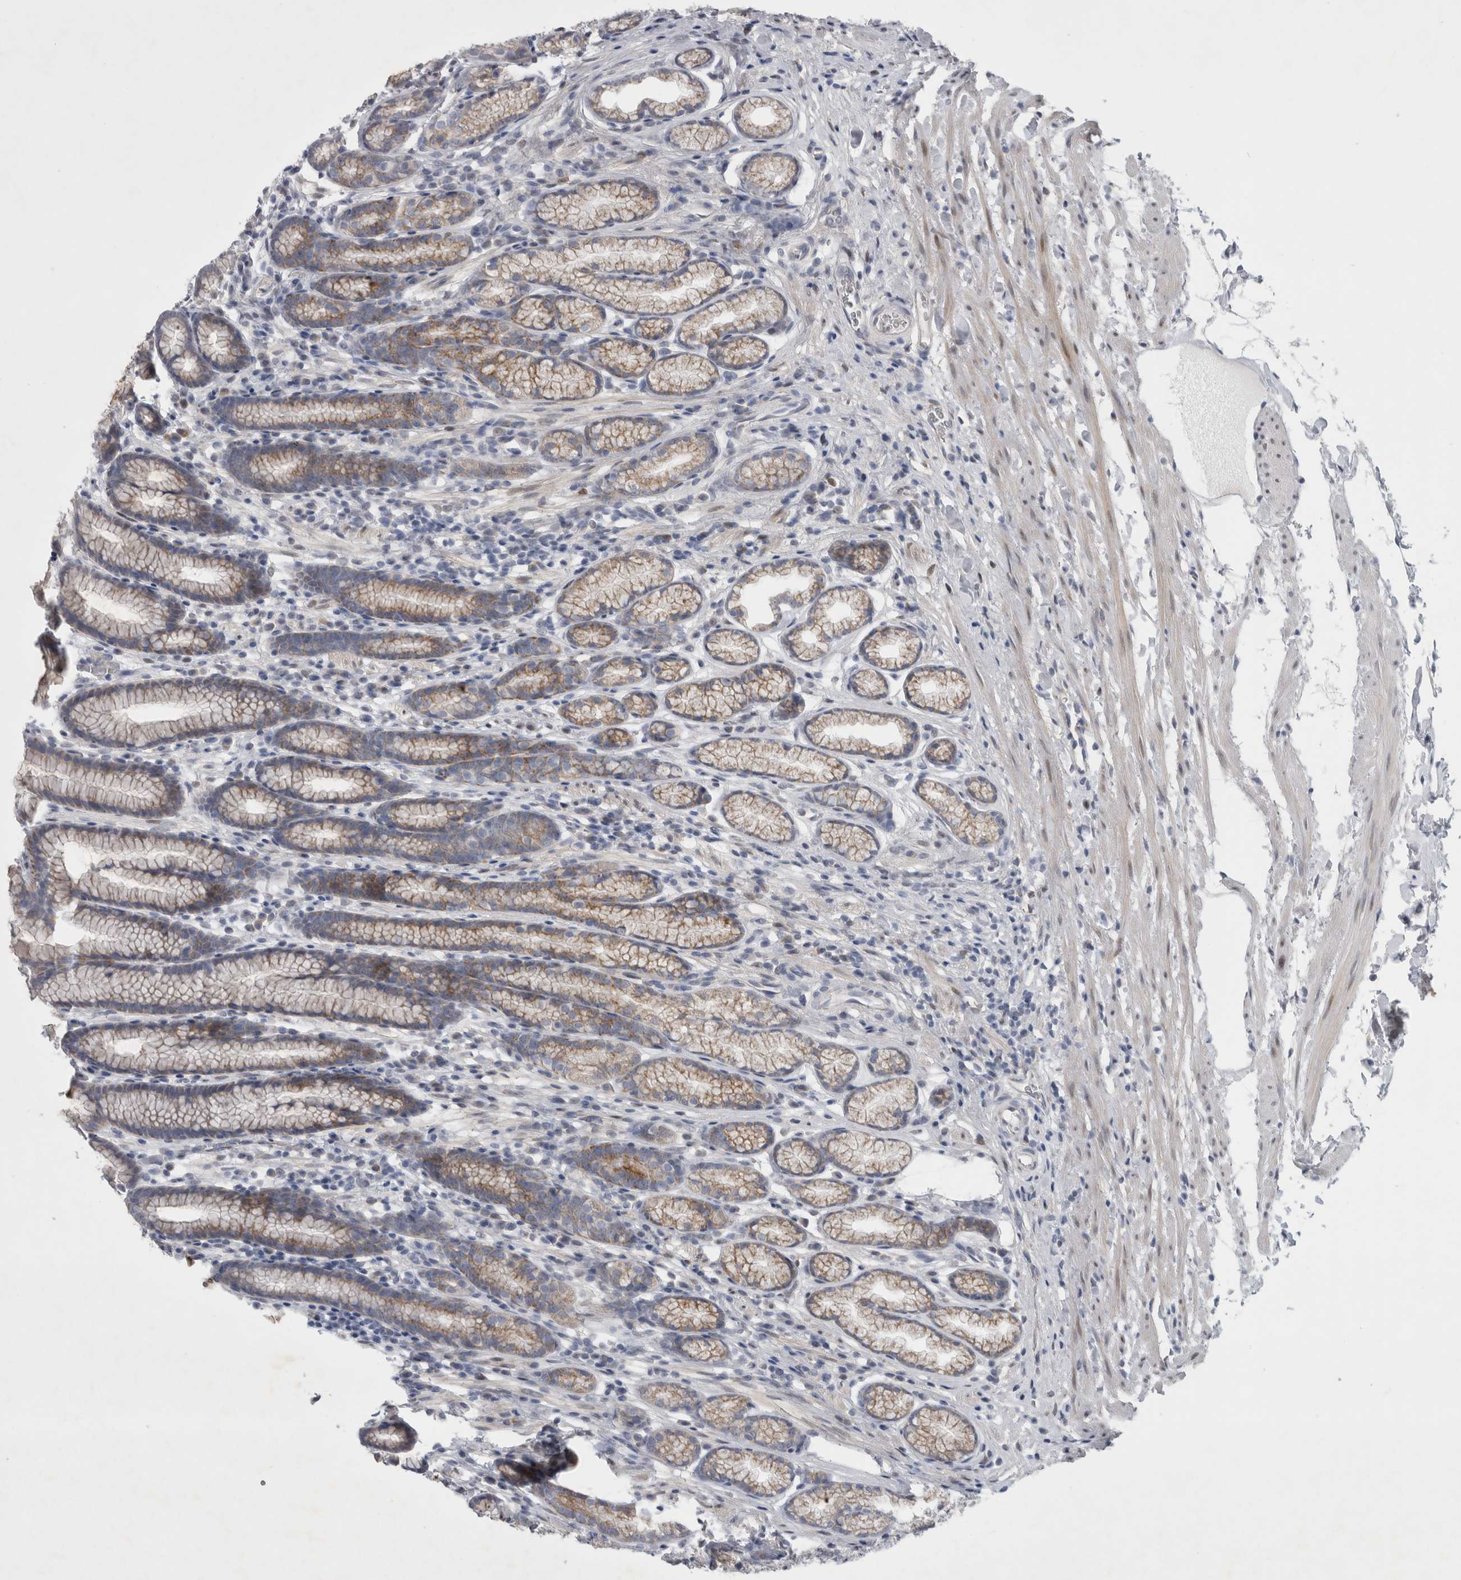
{"staining": {"intensity": "moderate", "quantity": "25%-75%", "location": "cytoplasmic/membranous"}, "tissue": "stomach", "cell_type": "Glandular cells", "image_type": "normal", "snomed": [{"axis": "morphology", "description": "Normal tissue, NOS"}, {"axis": "topography", "description": "Stomach"}], "caption": "Stomach stained with DAB (3,3'-diaminobenzidine) immunohistochemistry (IHC) reveals medium levels of moderate cytoplasmic/membranous expression in about 25%-75% of glandular cells.", "gene": "FXYD7", "patient": {"sex": "male", "age": 42}}